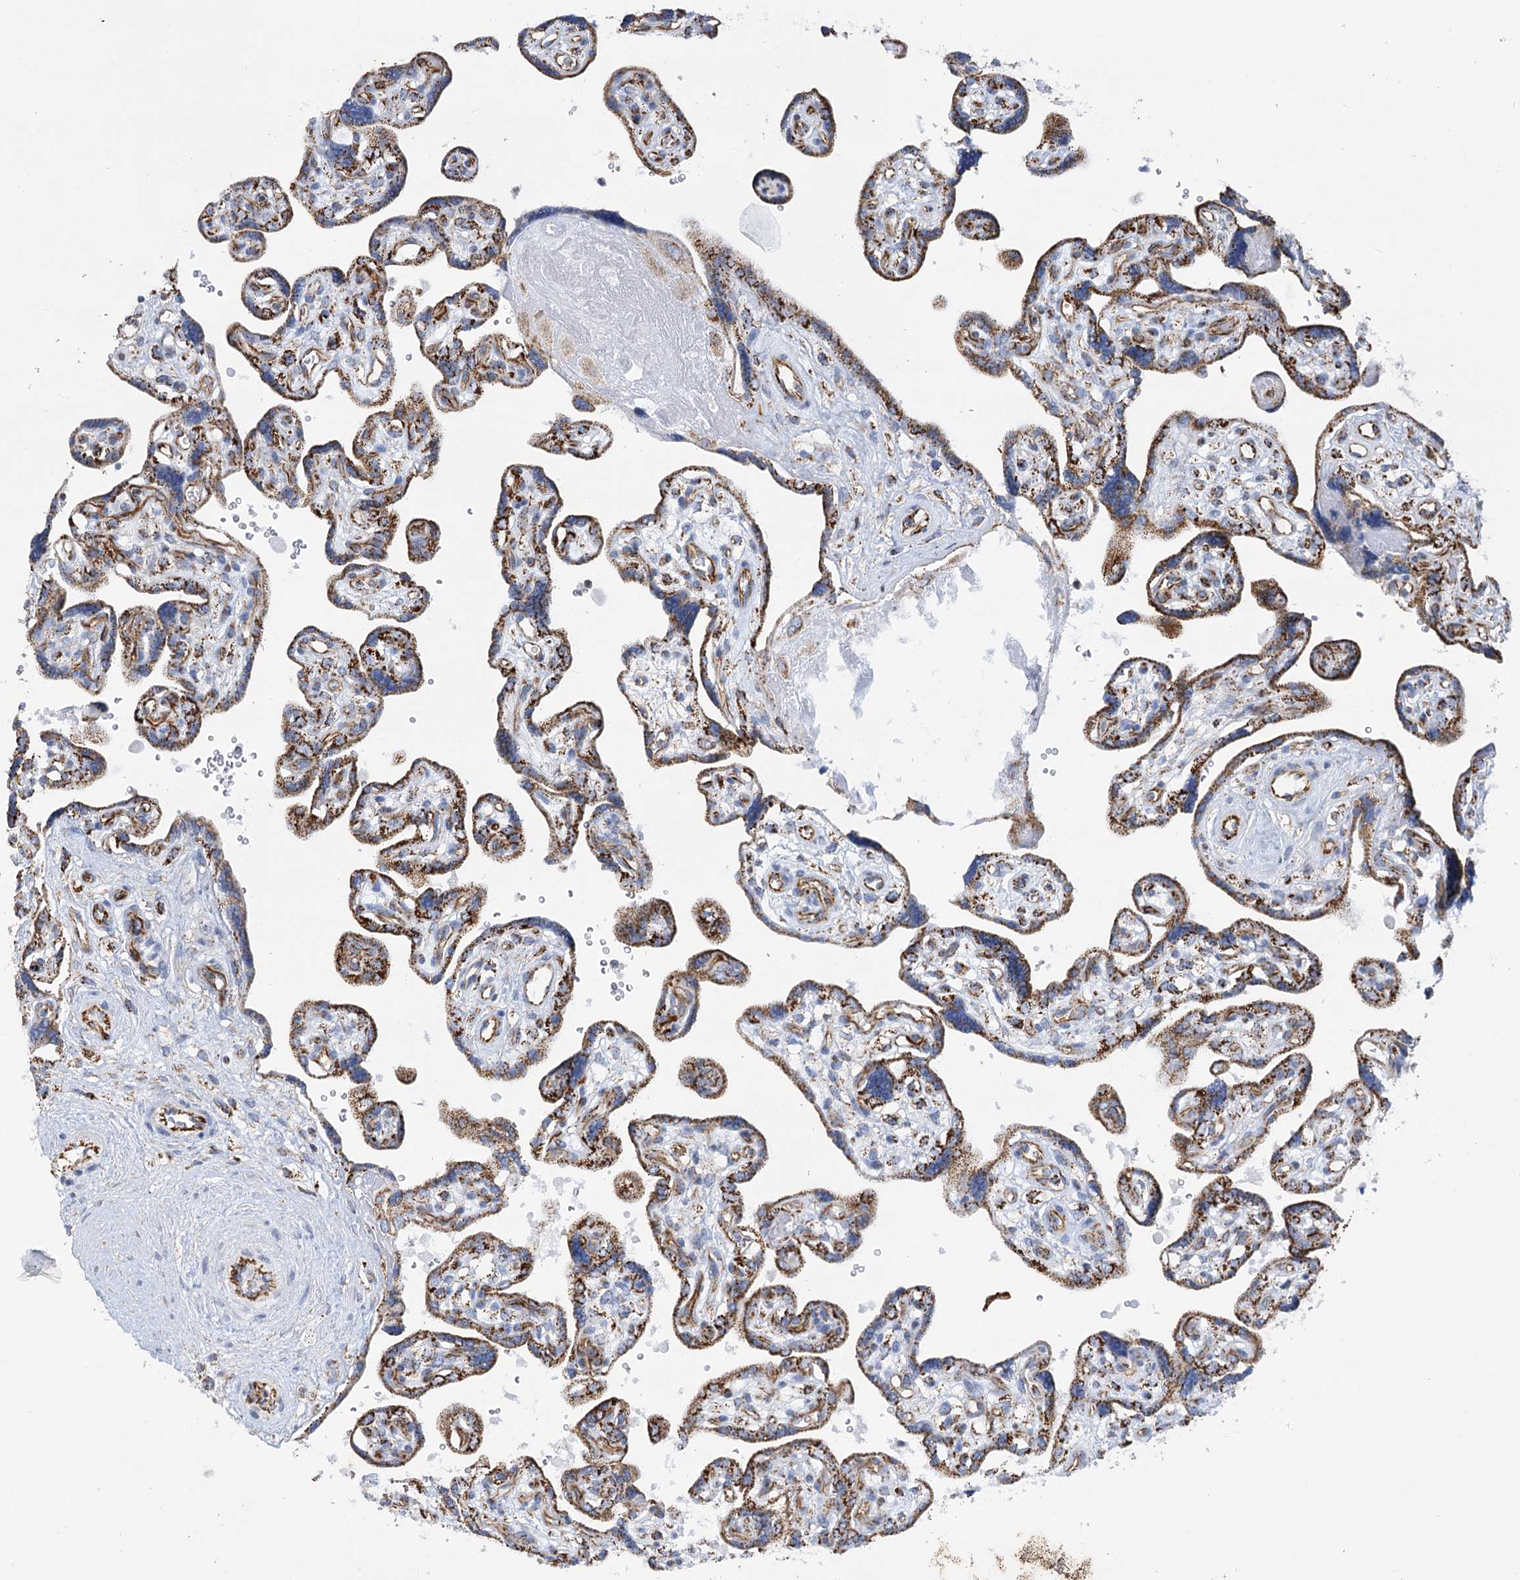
{"staining": {"intensity": "strong", "quantity": "25%-75%", "location": "cytoplasmic/membranous"}, "tissue": "placenta", "cell_type": "Trophoblastic cells", "image_type": "normal", "snomed": [{"axis": "morphology", "description": "Normal tissue, NOS"}, {"axis": "topography", "description": "Placenta"}], "caption": "A brown stain highlights strong cytoplasmic/membranous staining of a protein in trophoblastic cells of benign human placenta. The staining was performed using DAB (3,3'-diaminobenzidine) to visualize the protein expression in brown, while the nuclei were stained in blue with hematoxylin (Magnification: 20x).", "gene": "DHTKD1", "patient": {"sex": "female", "age": 39}}